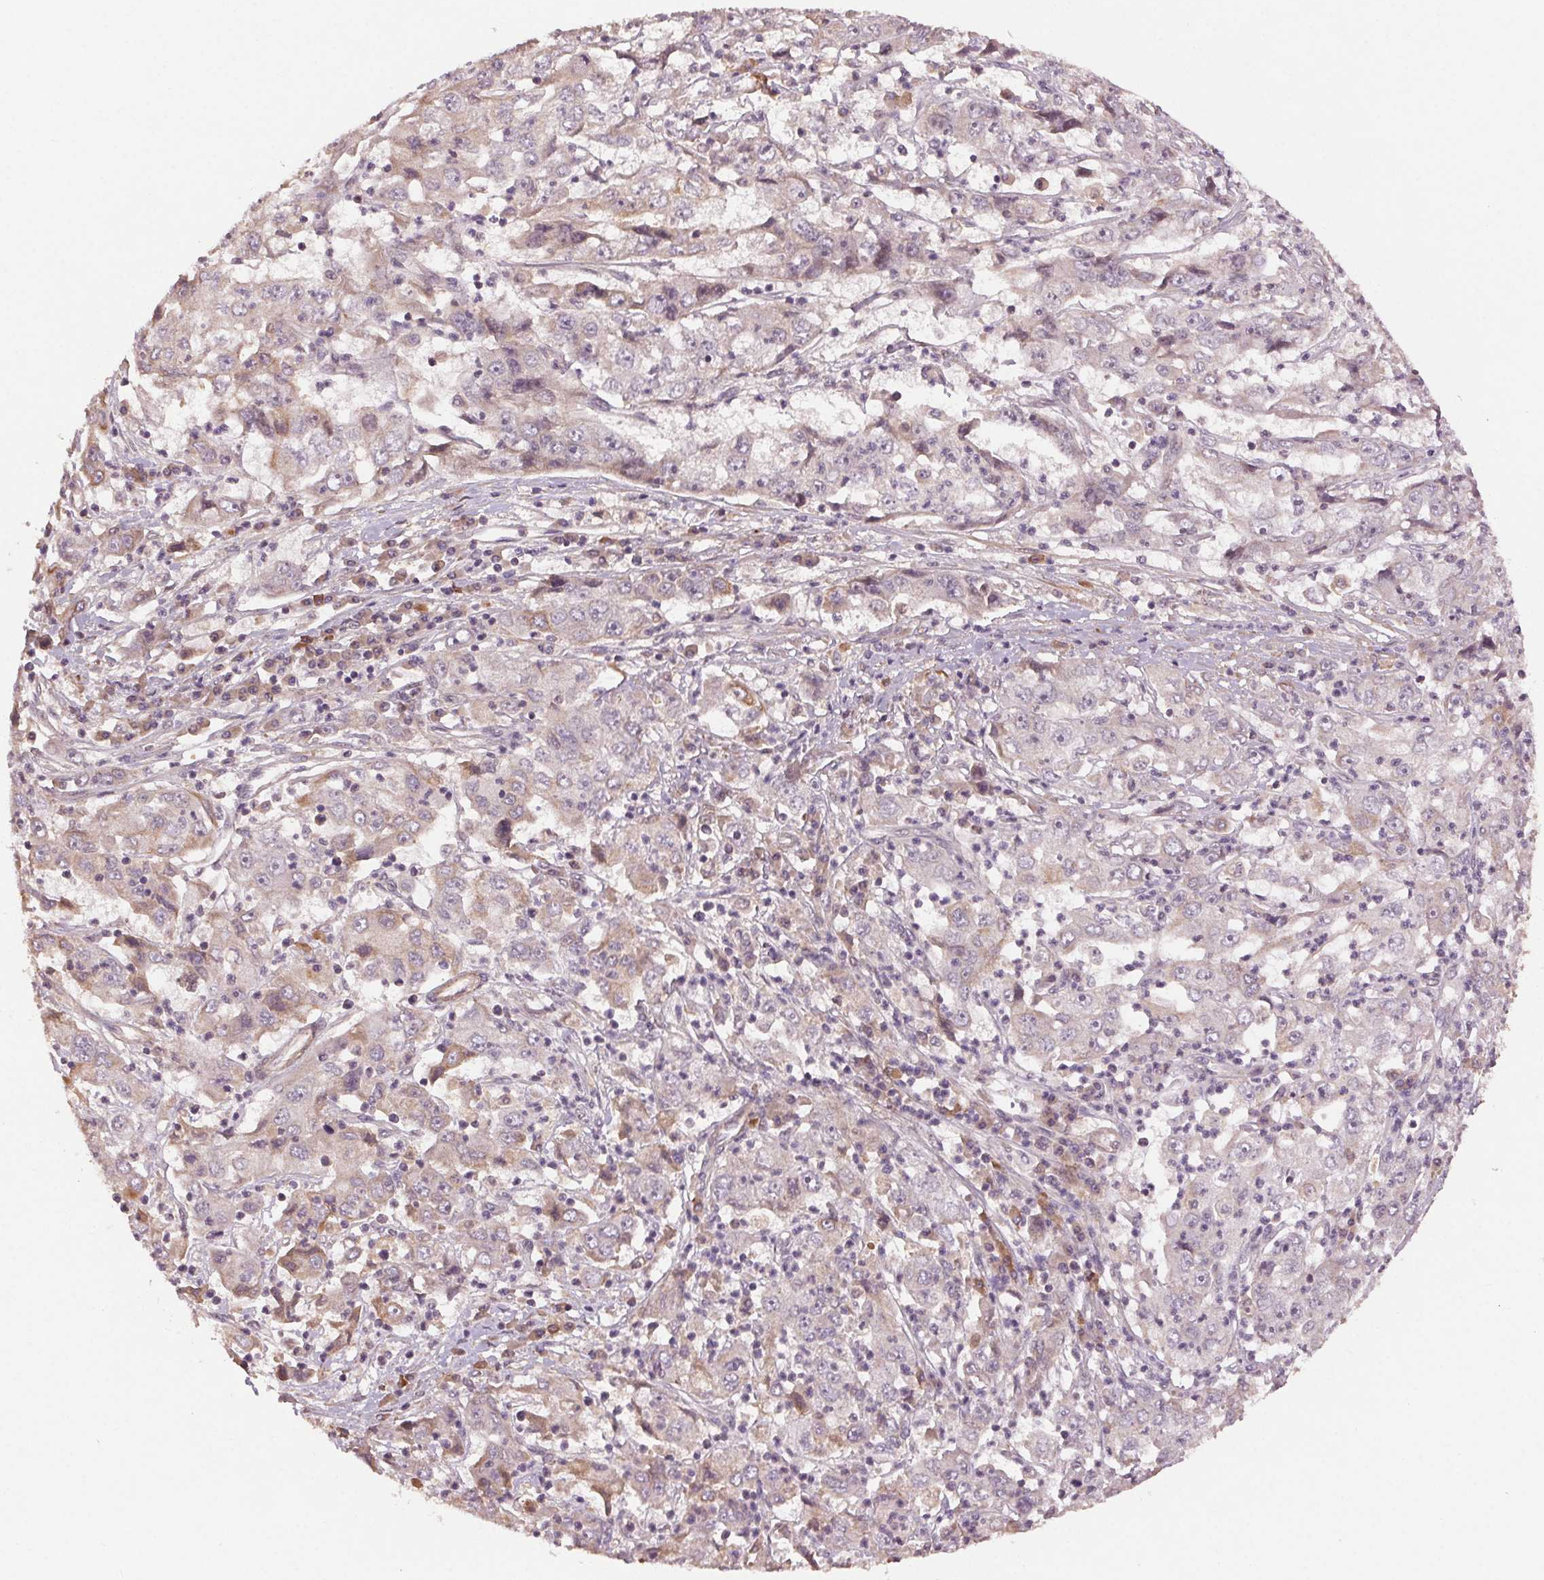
{"staining": {"intensity": "negative", "quantity": "none", "location": "none"}, "tissue": "cervical cancer", "cell_type": "Tumor cells", "image_type": "cancer", "snomed": [{"axis": "morphology", "description": "Squamous cell carcinoma, NOS"}, {"axis": "topography", "description": "Cervix"}], "caption": "Cervical cancer was stained to show a protein in brown. There is no significant expression in tumor cells.", "gene": "SMLR1", "patient": {"sex": "female", "age": 36}}